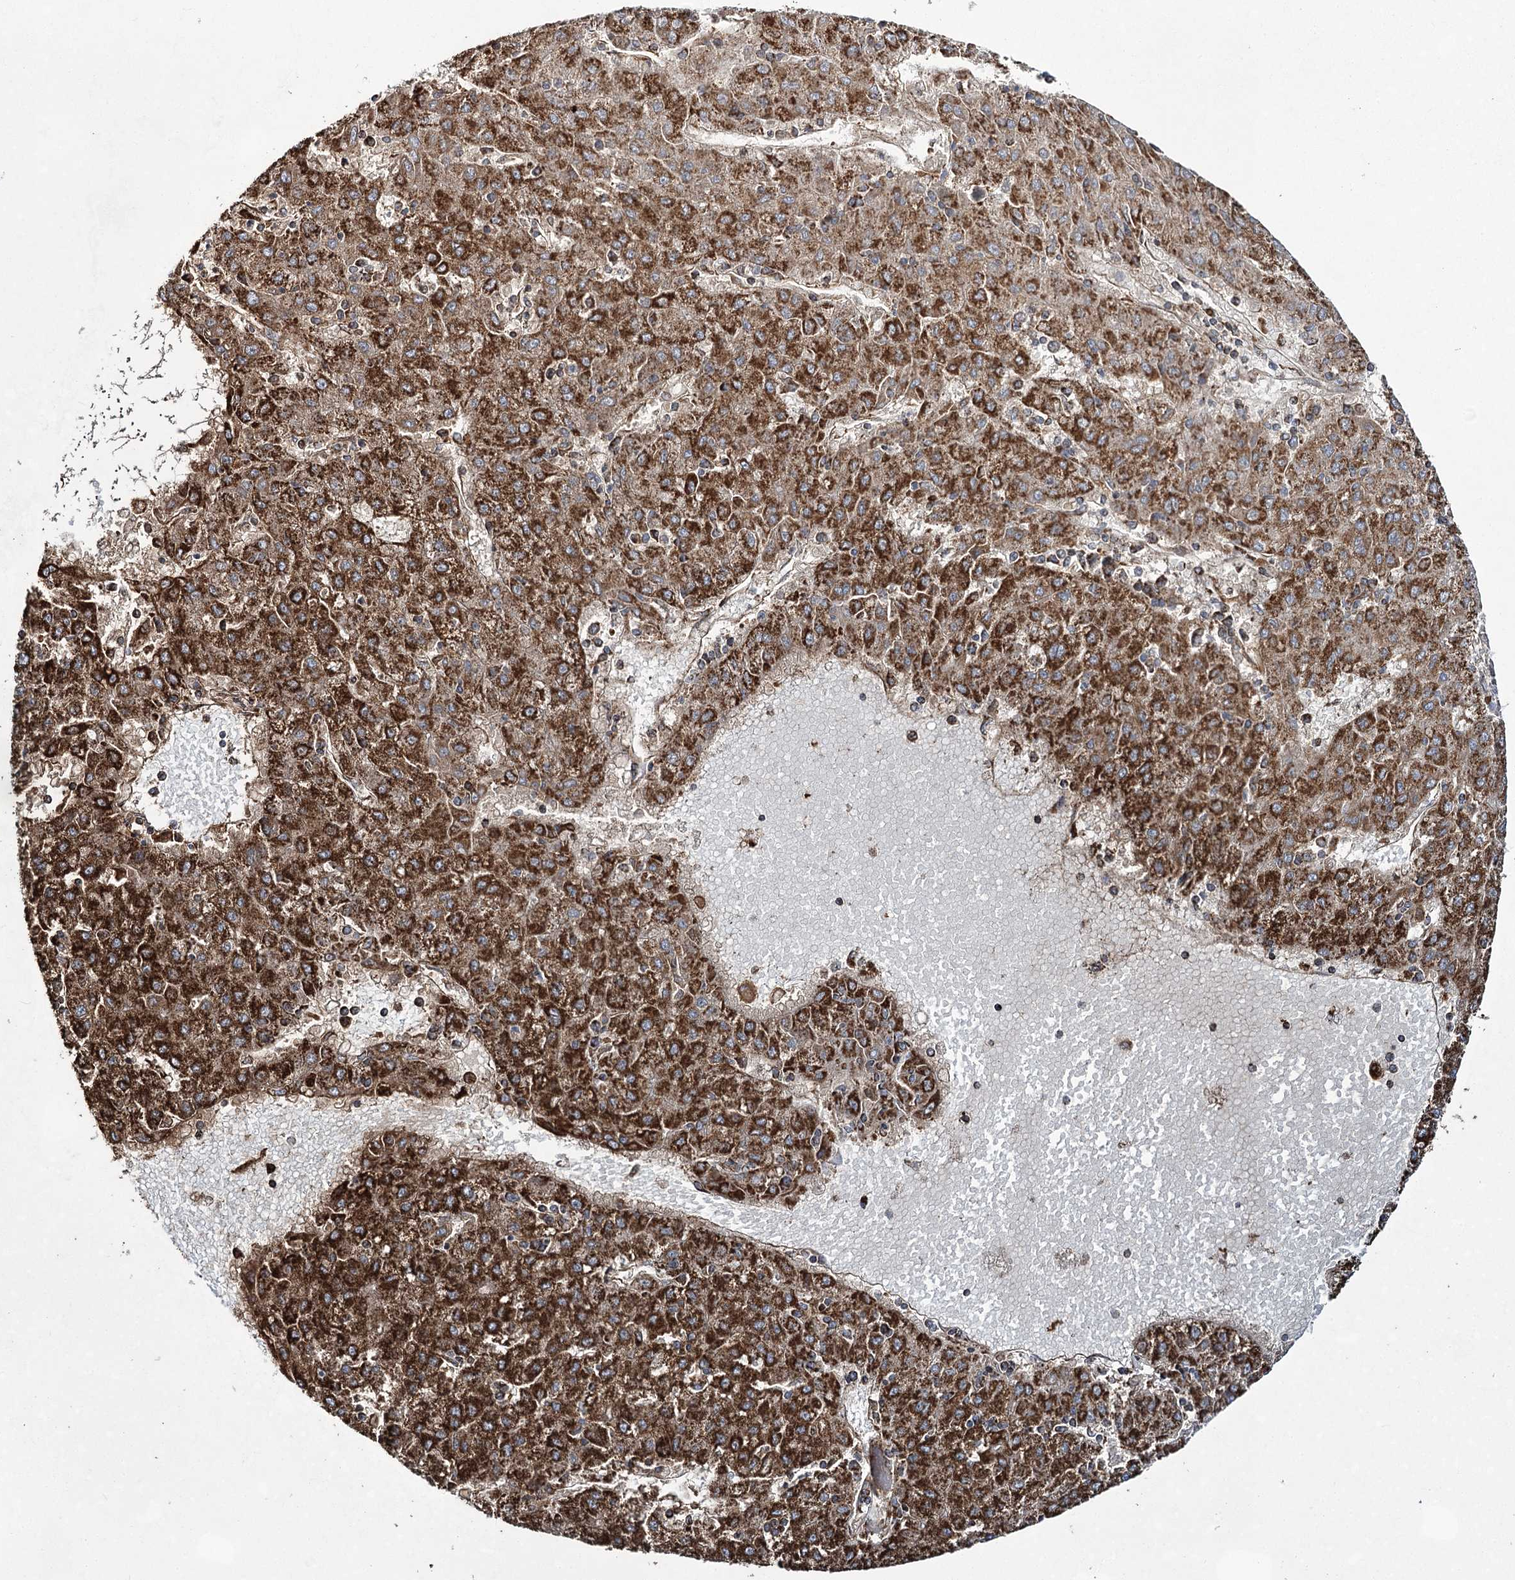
{"staining": {"intensity": "strong", "quantity": ">75%", "location": "cytoplasmic/membranous"}, "tissue": "liver cancer", "cell_type": "Tumor cells", "image_type": "cancer", "snomed": [{"axis": "morphology", "description": "Carcinoma, Hepatocellular, NOS"}, {"axis": "topography", "description": "Liver"}], "caption": "Protein analysis of liver hepatocellular carcinoma tissue demonstrates strong cytoplasmic/membranous staining in approximately >75% of tumor cells.", "gene": "CWF19L1", "patient": {"sex": "male", "age": 72}}